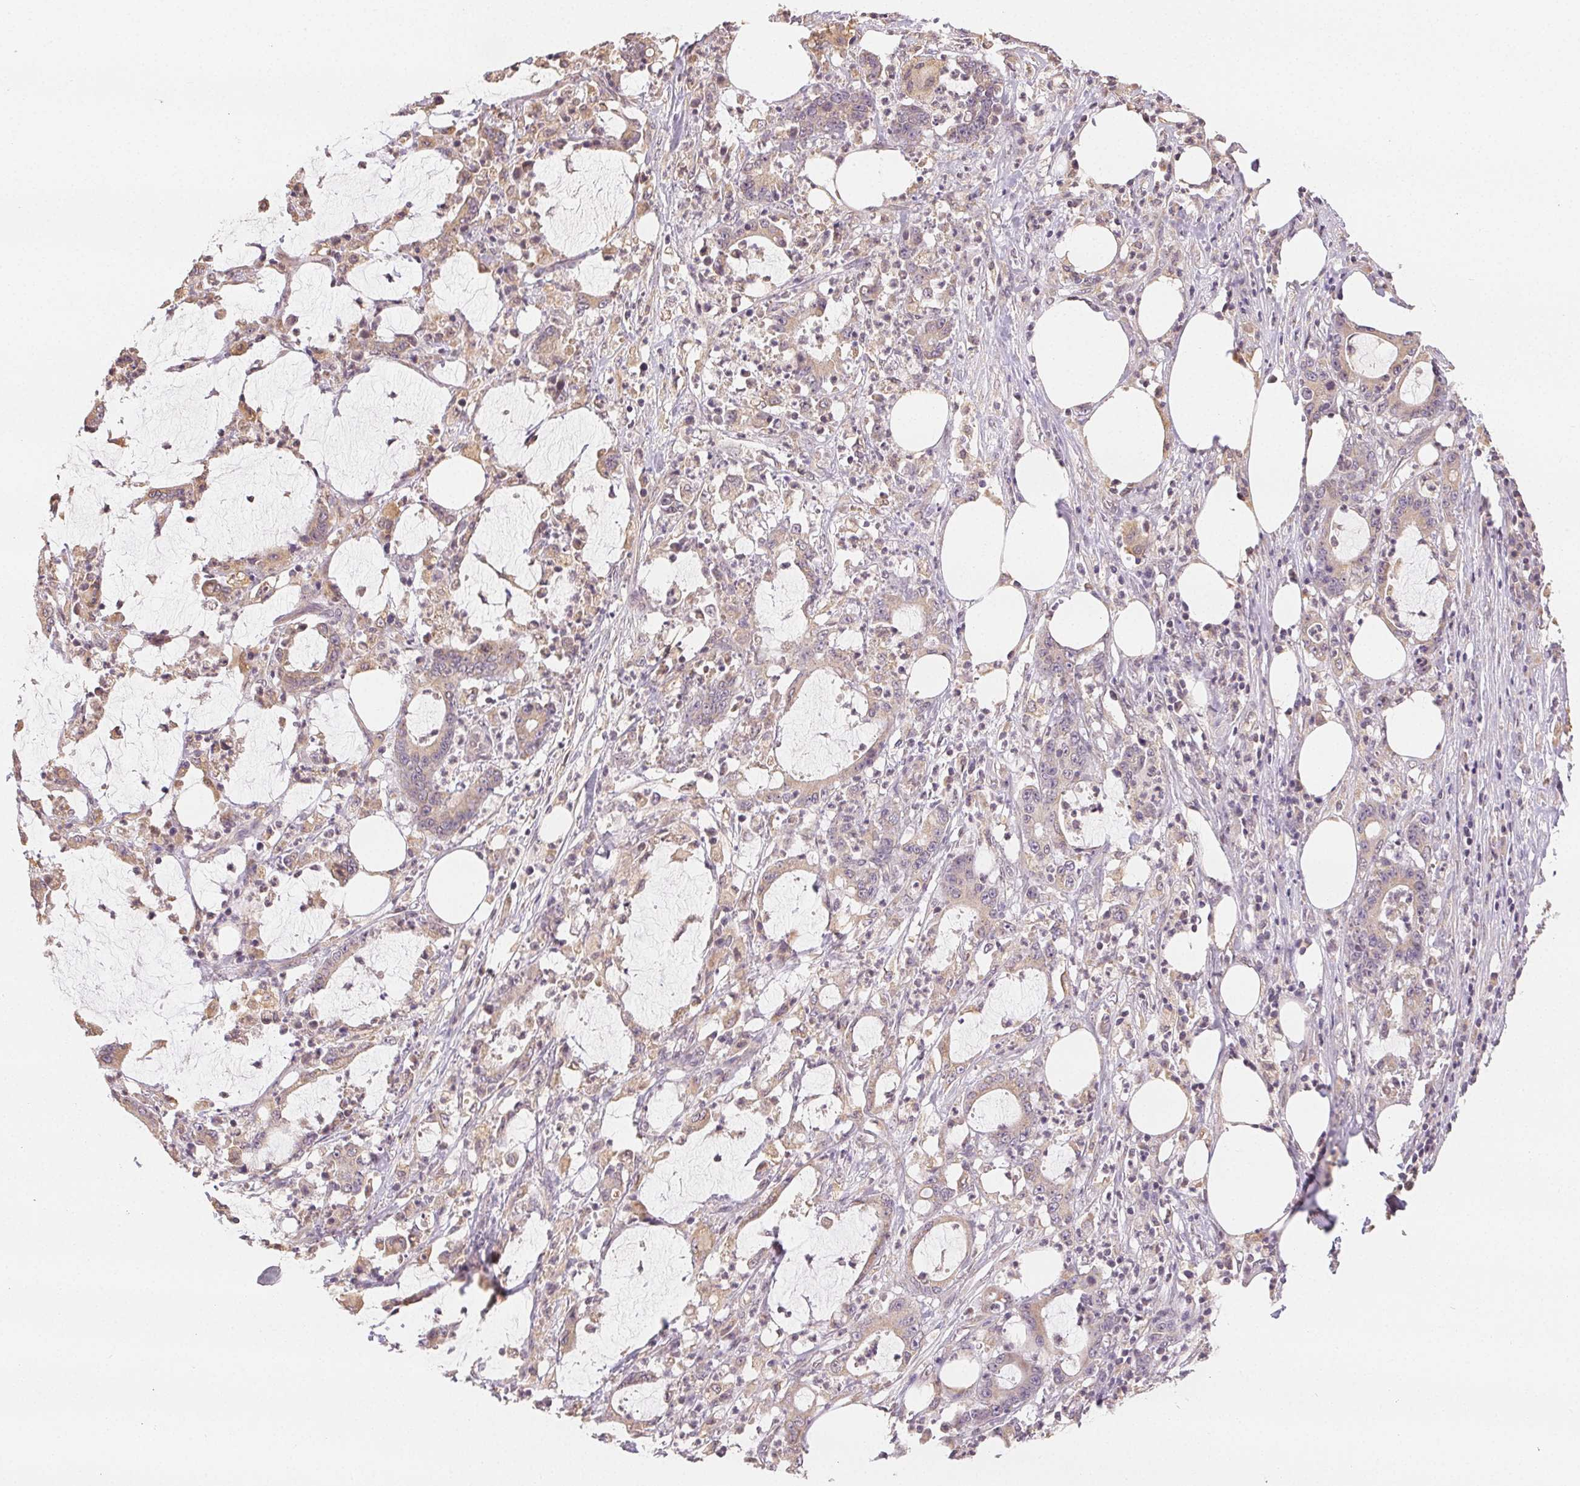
{"staining": {"intensity": "weak", "quantity": "<25%", "location": "cytoplasmic/membranous"}, "tissue": "stomach cancer", "cell_type": "Tumor cells", "image_type": "cancer", "snomed": [{"axis": "morphology", "description": "Adenocarcinoma, NOS"}, {"axis": "topography", "description": "Stomach, upper"}], "caption": "Human stomach cancer (adenocarcinoma) stained for a protein using immunohistochemistry shows no staining in tumor cells.", "gene": "SEZ6L2", "patient": {"sex": "male", "age": 68}}